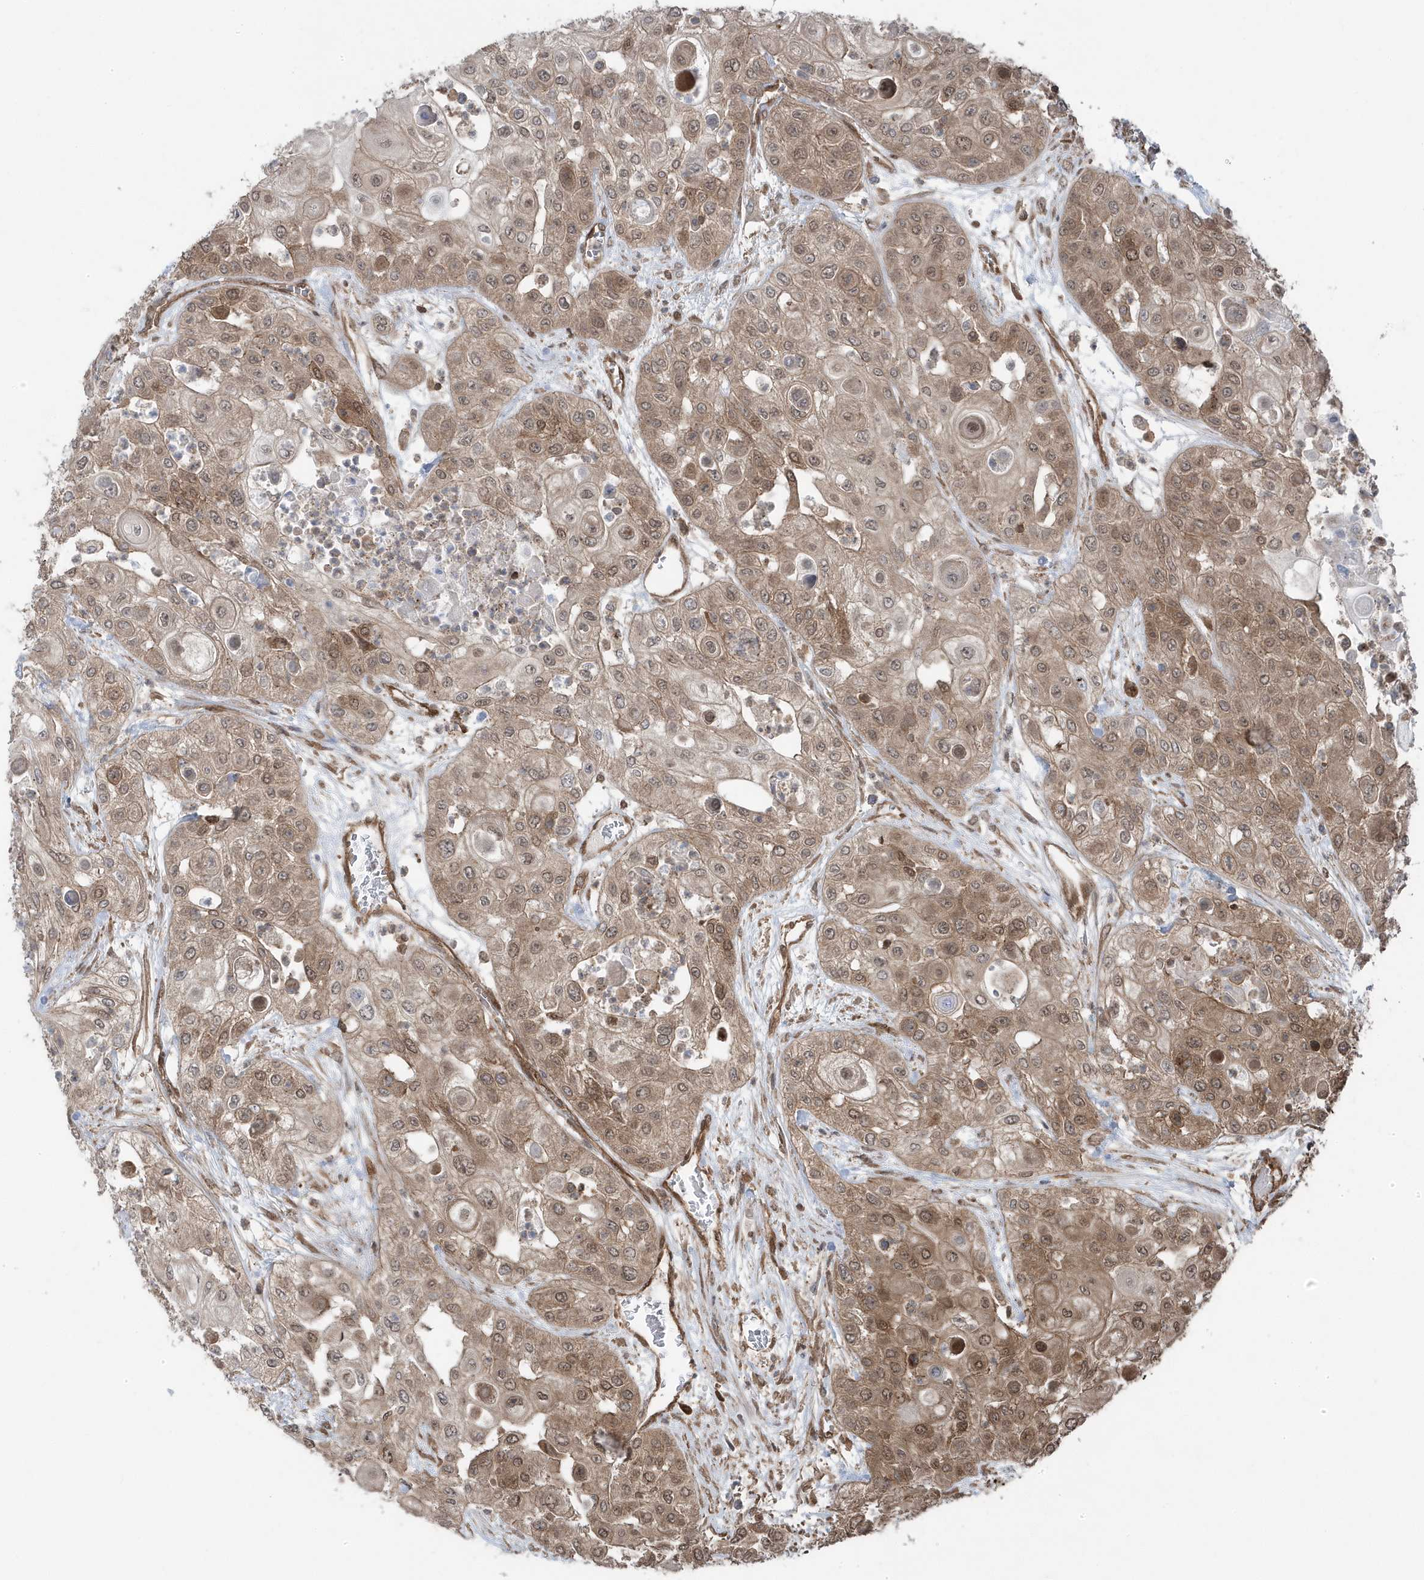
{"staining": {"intensity": "moderate", "quantity": ">75%", "location": "cytoplasmic/membranous,nuclear"}, "tissue": "urothelial cancer", "cell_type": "Tumor cells", "image_type": "cancer", "snomed": [{"axis": "morphology", "description": "Urothelial carcinoma, High grade"}, {"axis": "topography", "description": "Urinary bladder"}], "caption": "A photomicrograph of human urothelial carcinoma (high-grade) stained for a protein reveals moderate cytoplasmic/membranous and nuclear brown staining in tumor cells.", "gene": "MAPK1IP1L", "patient": {"sex": "female", "age": 79}}